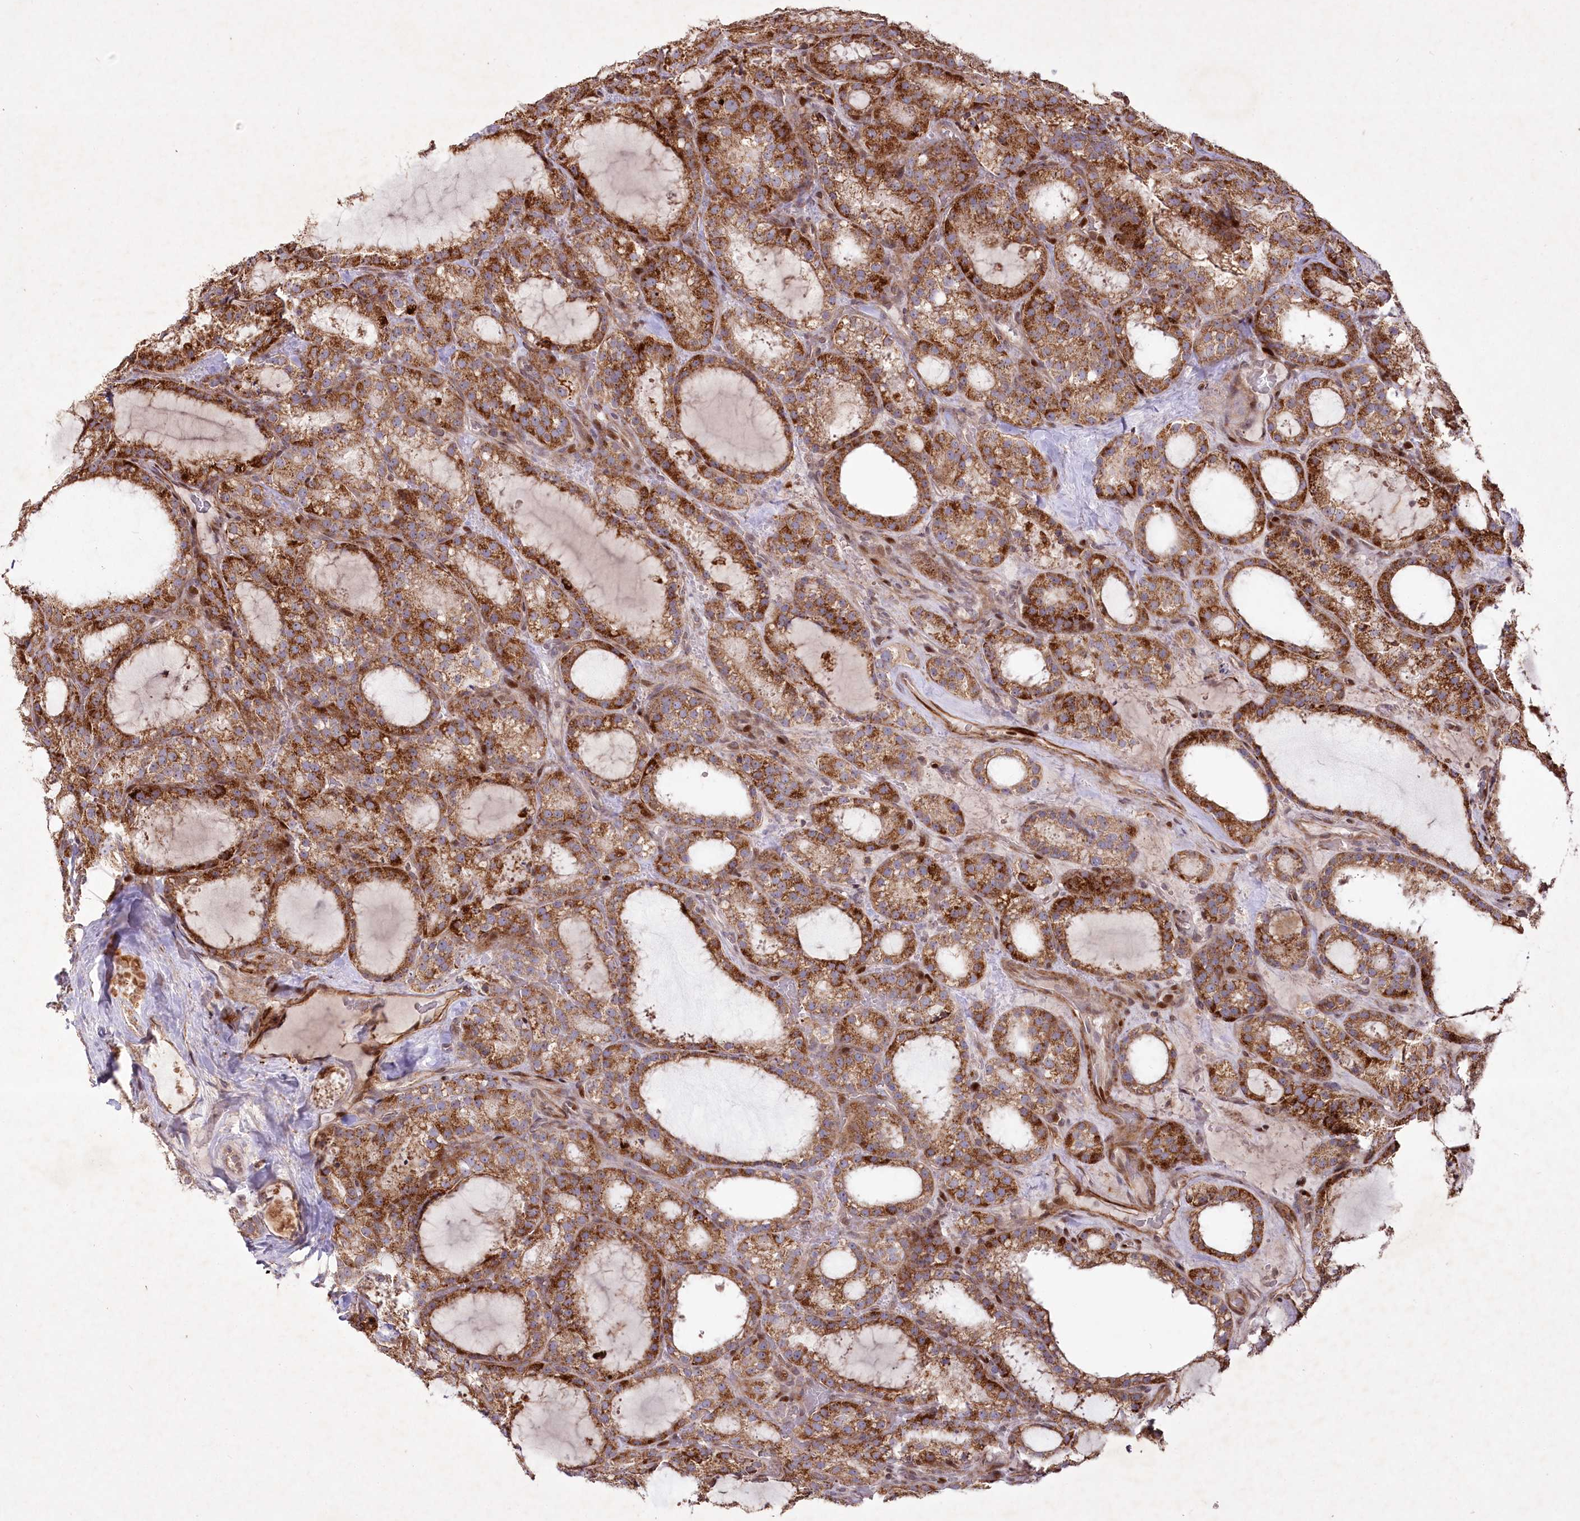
{"staining": {"intensity": "strong", "quantity": ">75%", "location": "cytoplasmic/membranous"}, "tissue": "thyroid cancer", "cell_type": "Tumor cells", "image_type": "cancer", "snomed": [{"axis": "morphology", "description": "Papillary adenocarcinoma, NOS"}, {"axis": "topography", "description": "Thyroid gland"}], "caption": "The micrograph displays immunohistochemical staining of thyroid cancer (papillary adenocarcinoma). There is strong cytoplasmic/membranous expression is identified in about >75% of tumor cells.", "gene": "PSTK", "patient": {"sex": "male", "age": 77}}